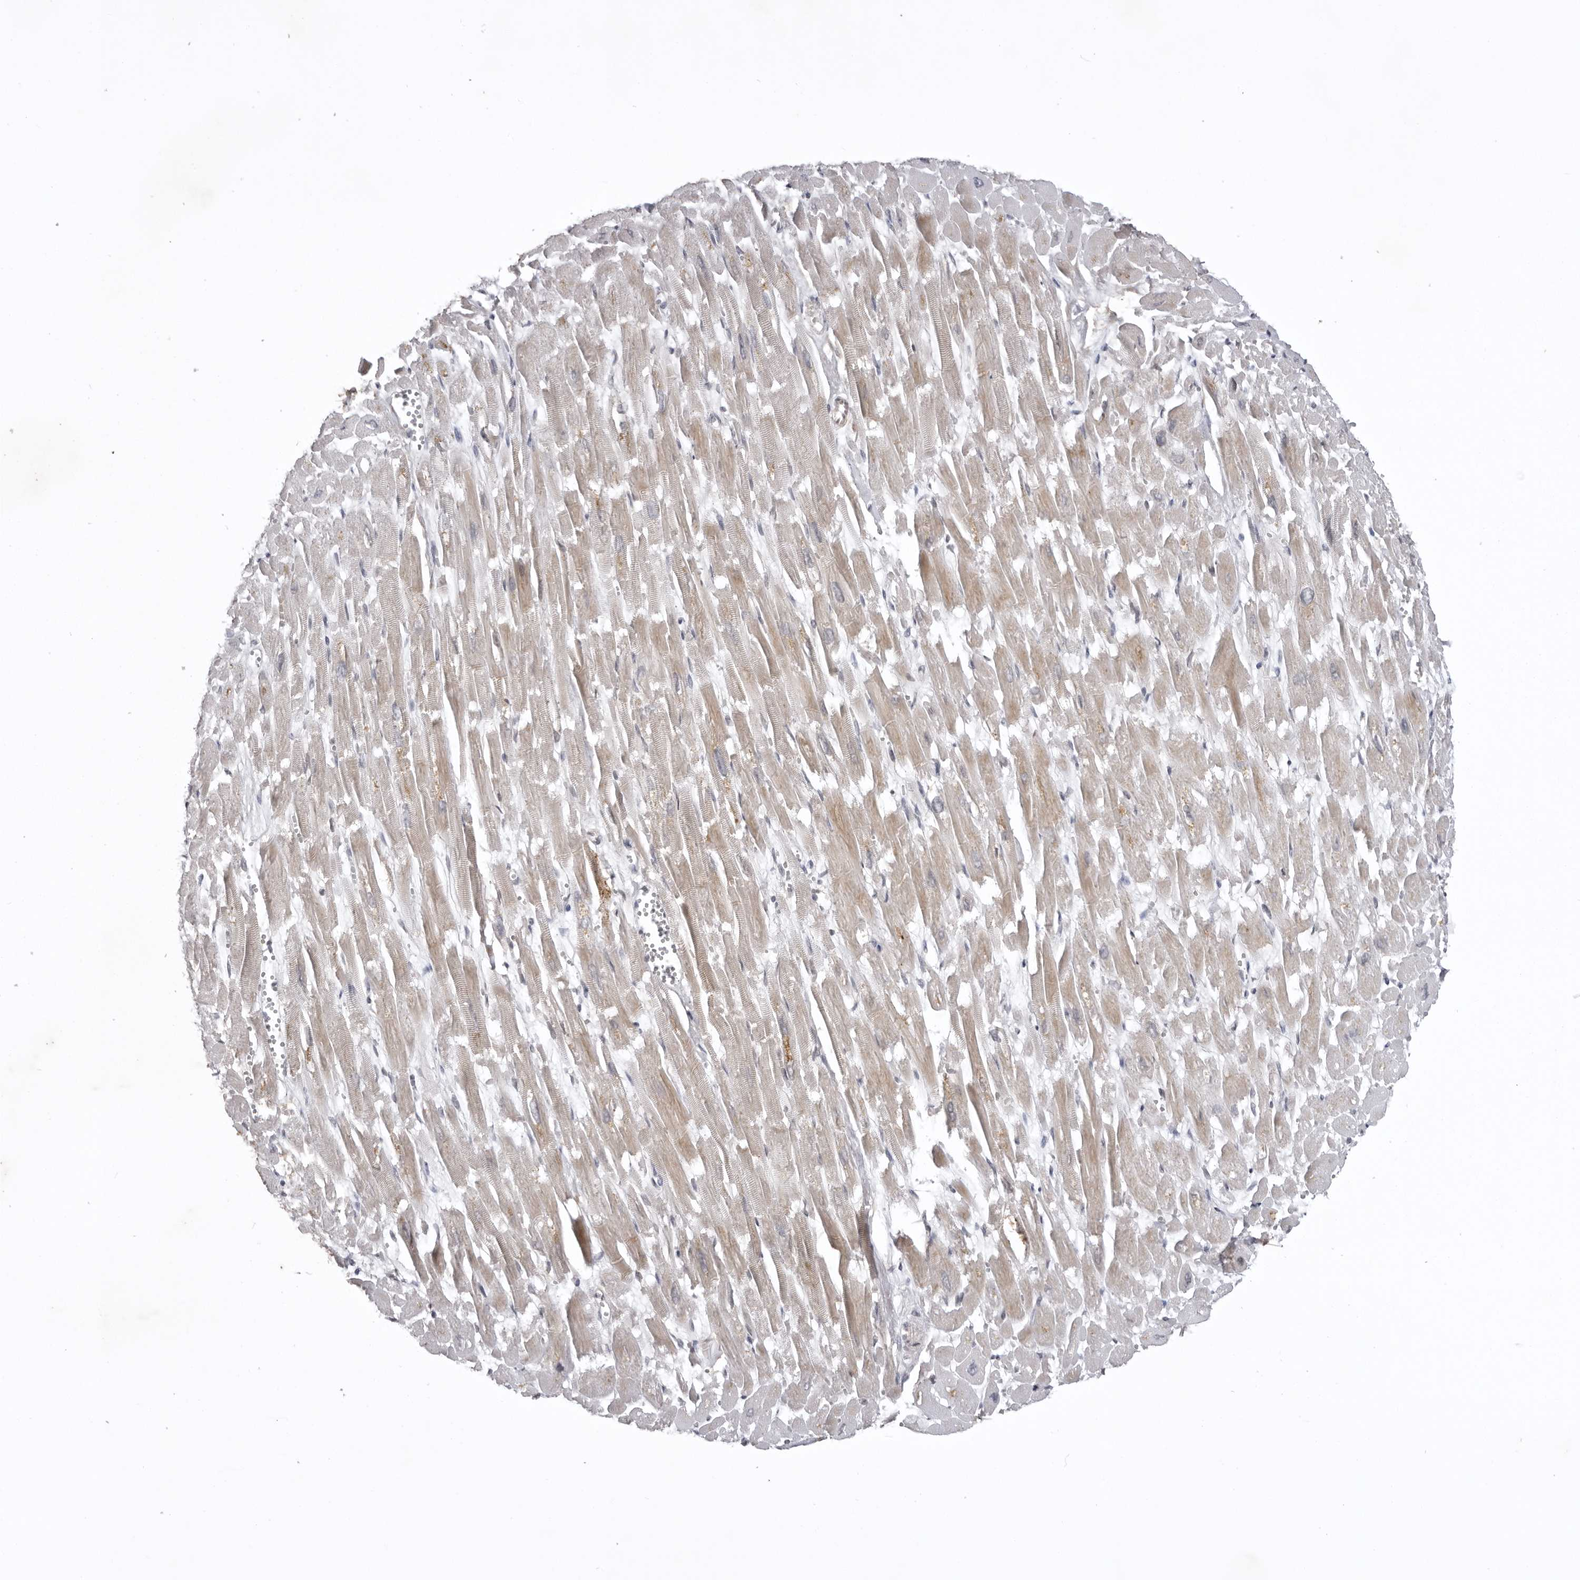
{"staining": {"intensity": "moderate", "quantity": "<25%", "location": "cytoplasmic/membranous"}, "tissue": "heart muscle", "cell_type": "Cardiomyocytes", "image_type": "normal", "snomed": [{"axis": "morphology", "description": "Normal tissue, NOS"}, {"axis": "topography", "description": "Heart"}], "caption": "This histopathology image exhibits IHC staining of normal heart muscle, with low moderate cytoplasmic/membranous positivity in approximately <25% of cardiomyocytes.", "gene": "USP43", "patient": {"sex": "male", "age": 54}}